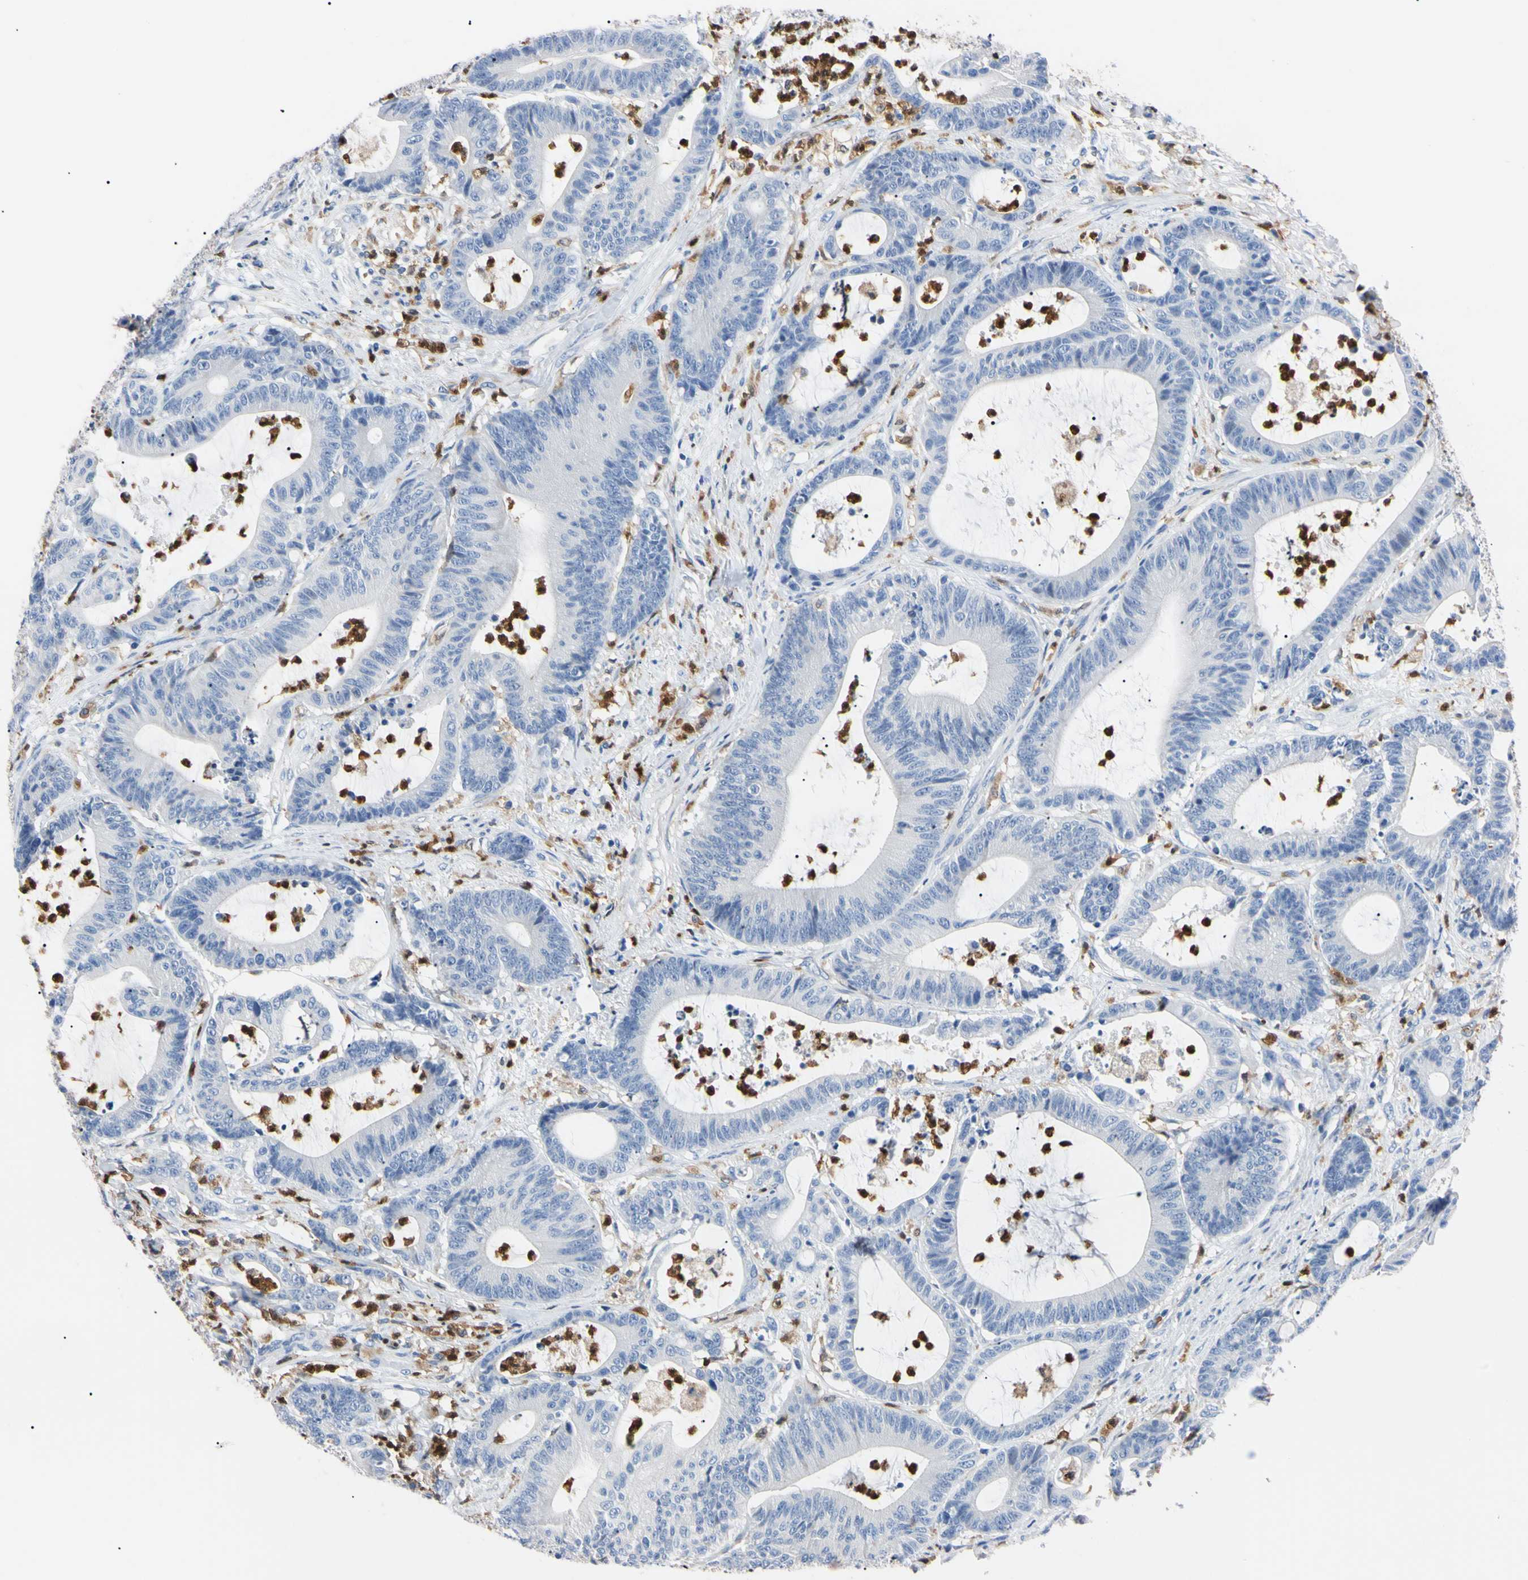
{"staining": {"intensity": "negative", "quantity": "none", "location": "none"}, "tissue": "colorectal cancer", "cell_type": "Tumor cells", "image_type": "cancer", "snomed": [{"axis": "morphology", "description": "Adenocarcinoma, NOS"}, {"axis": "topography", "description": "Colon"}], "caption": "High power microscopy micrograph of an immunohistochemistry (IHC) micrograph of colorectal cancer (adenocarcinoma), revealing no significant positivity in tumor cells. (Immunohistochemistry, brightfield microscopy, high magnification).", "gene": "NCF4", "patient": {"sex": "female", "age": 84}}